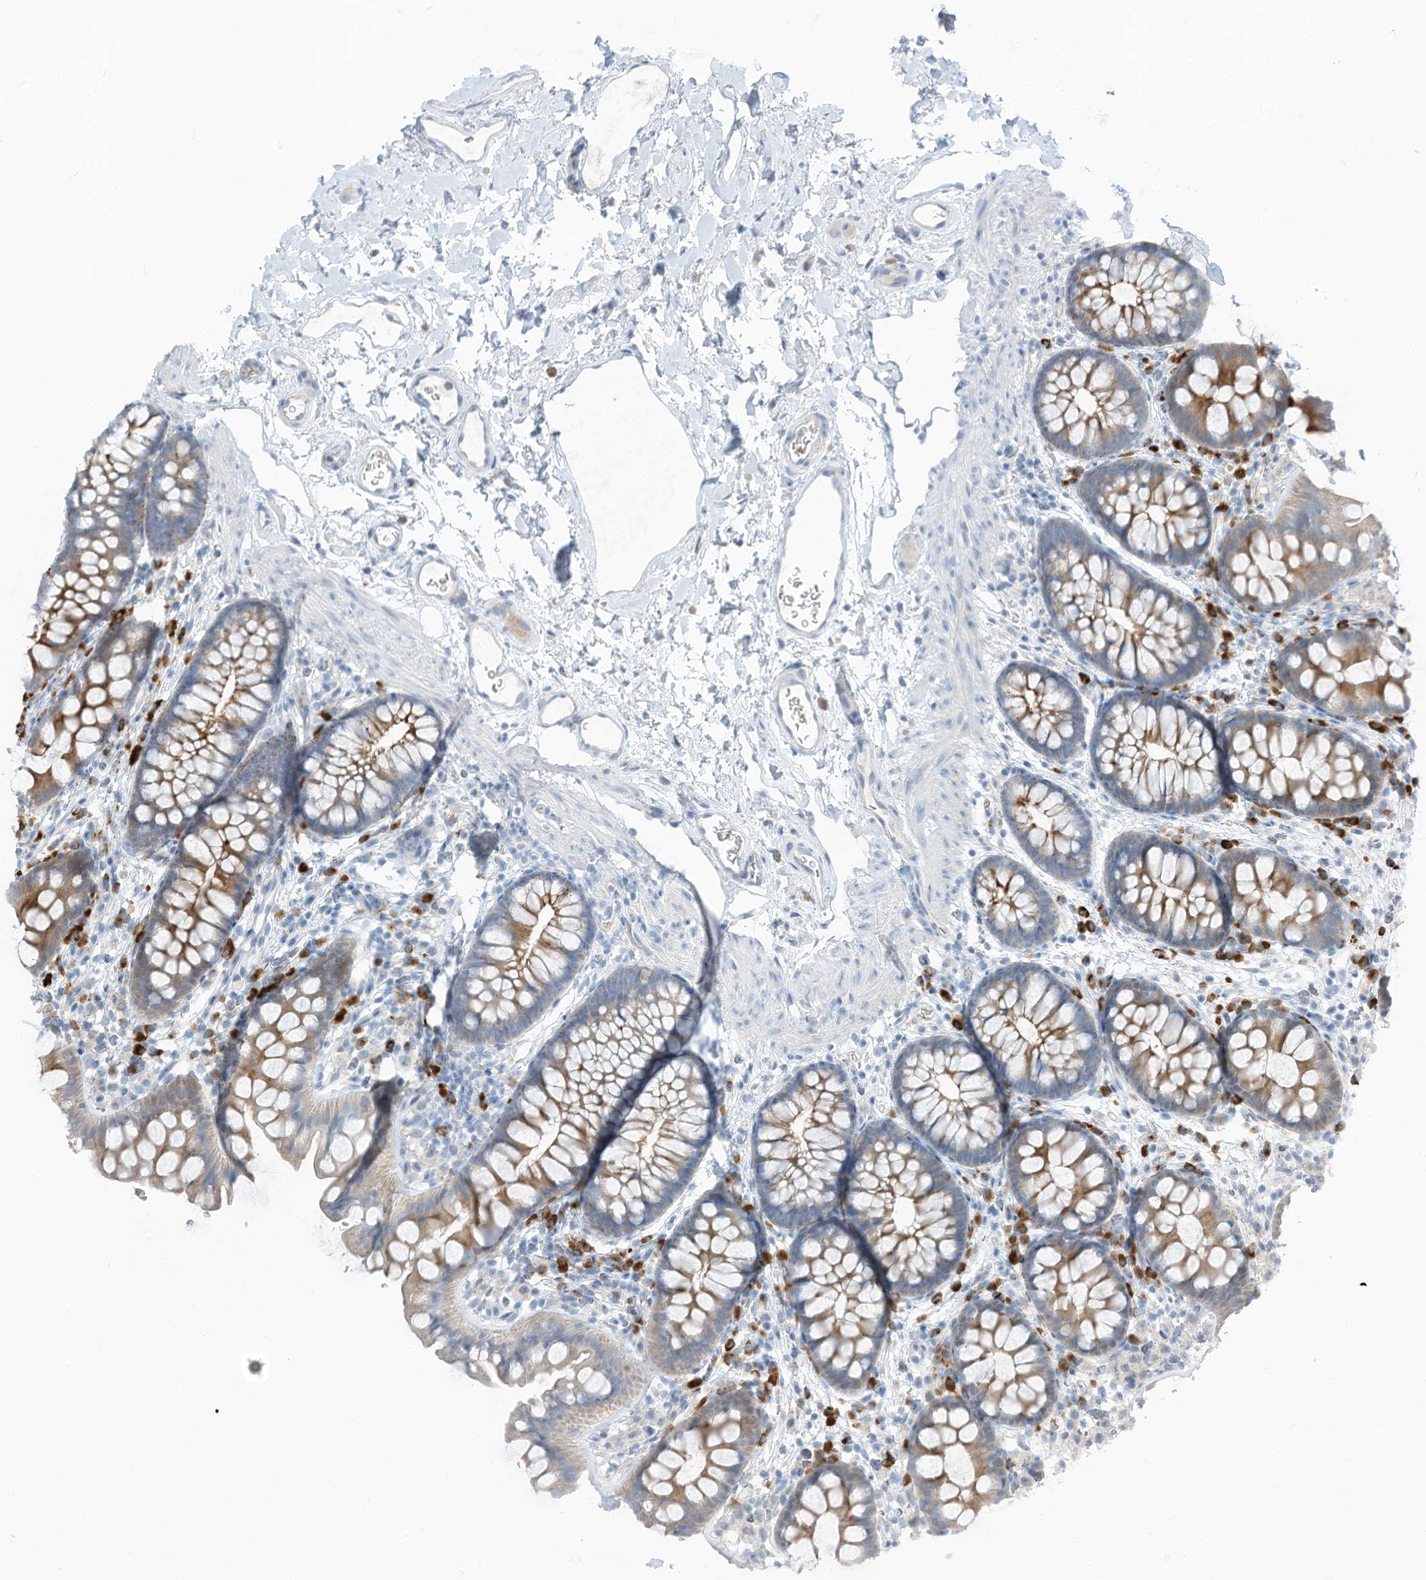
{"staining": {"intensity": "negative", "quantity": "none", "location": "none"}, "tissue": "colon", "cell_type": "Endothelial cells", "image_type": "normal", "snomed": [{"axis": "morphology", "description": "Normal tissue, NOS"}, {"axis": "topography", "description": "Colon"}], "caption": "IHC histopathology image of normal human colon stained for a protein (brown), which exhibits no positivity in endothelial cells.", "gene": "CHMP2B", "patient": {"sex": "female", "age": 62}}